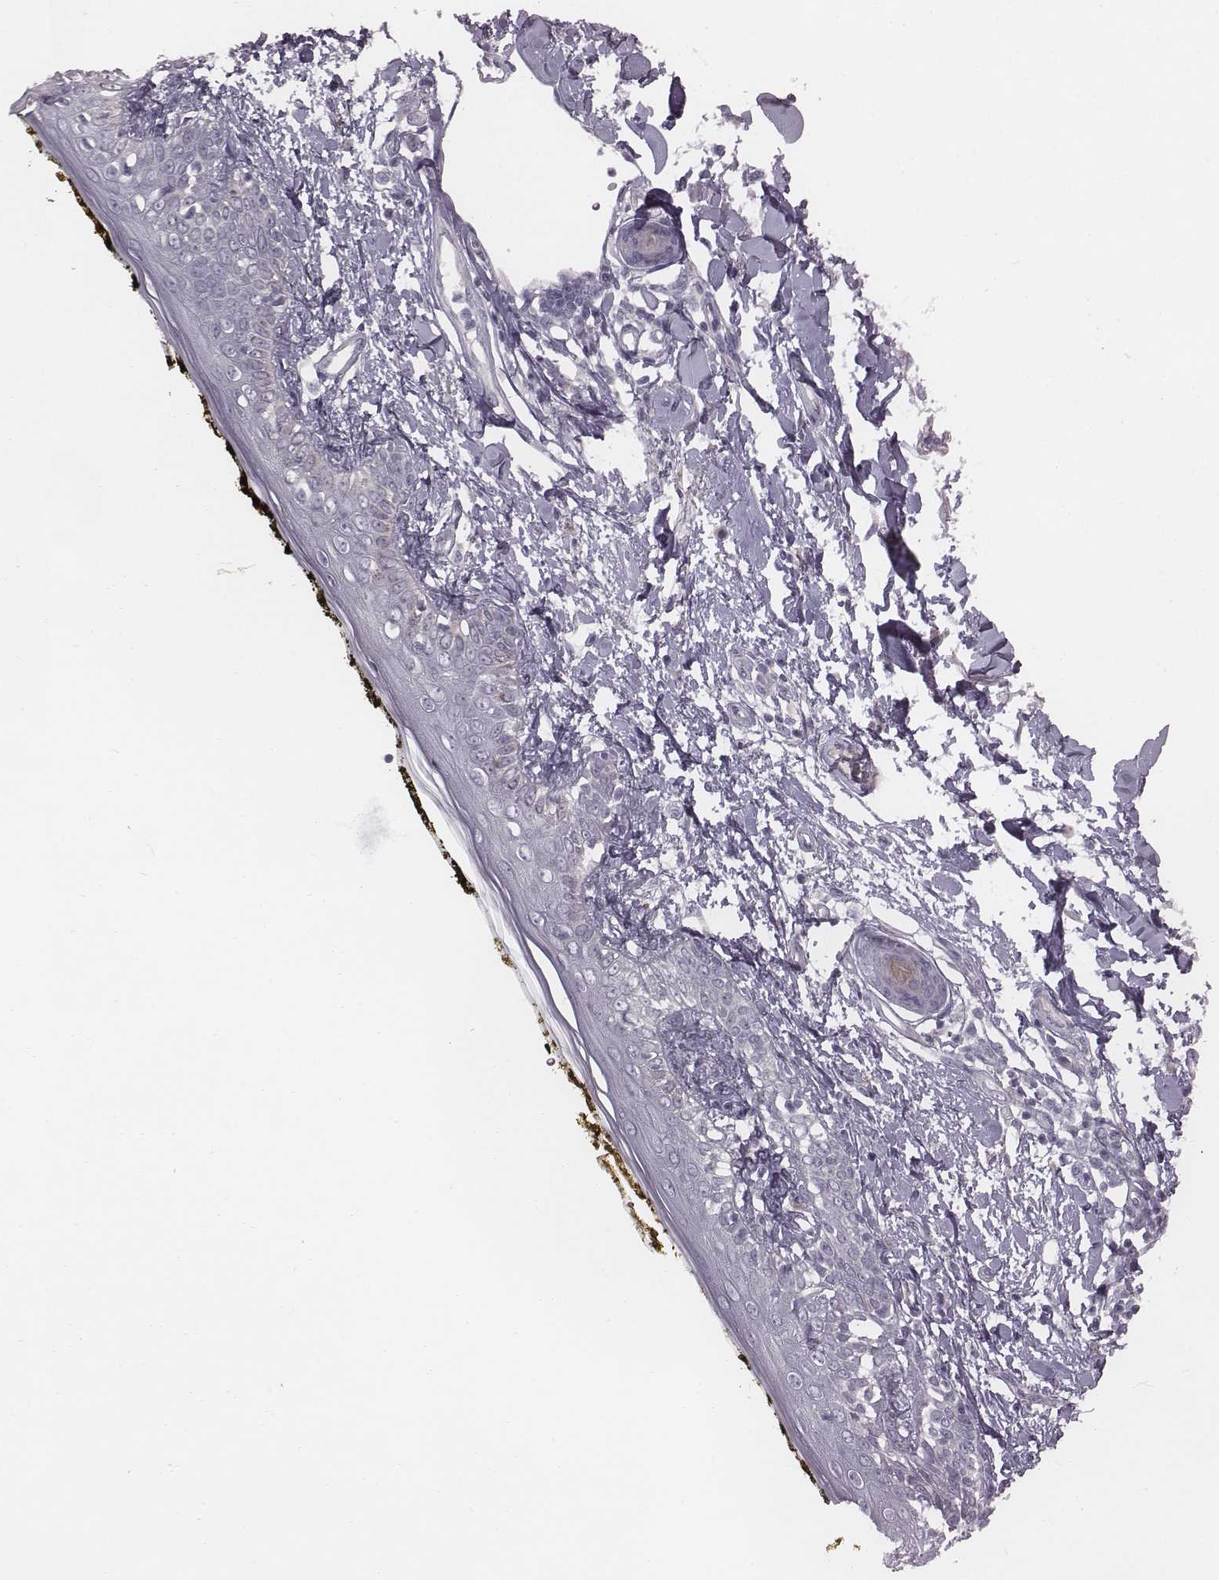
{"staining": {"intensity": "negative", "quantity": "none", "location": "none"}, "tissue": "skin", "cell_type": "Fibroblasts", "image_type": "normal", "snomed": [{"axis": "morphology", "description": "Normal tissue, NOS"}, {"axis": "topography", "description": "Skin"}], "caption": "IHC image of normal human skin stained for a protein (brown), which reveals no positivity in fibroblasts. Brightfield microscopy of immunohistochemistry (IHC) stained with DAB (3,3'-diaminobenzidine) (brown) and hematoxylin (blue), captured at high magnification.", "gene": "ENSG00000284762", "patient": {"sex": "male", "age": 76}}